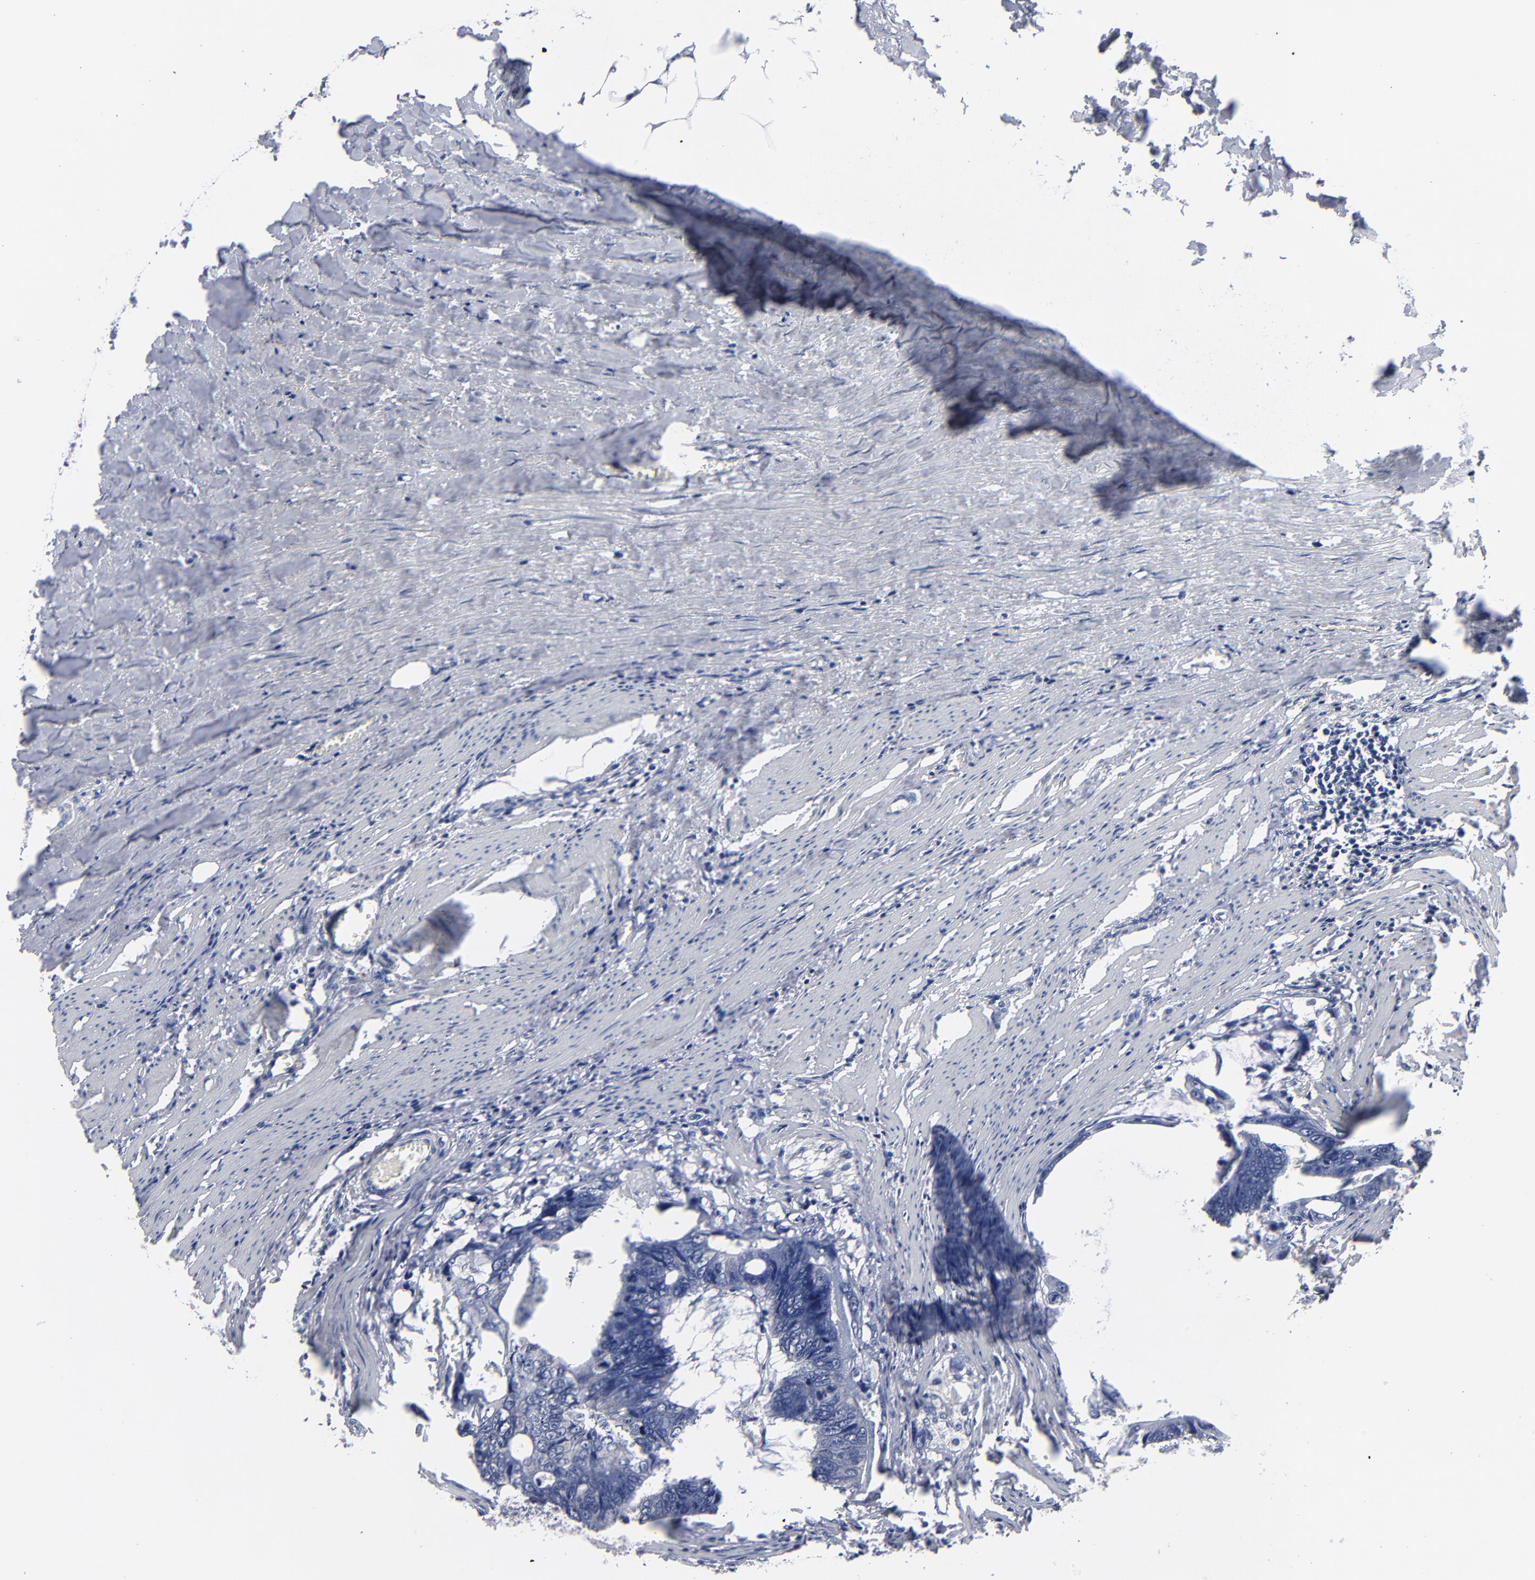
{"staining": {"intensity": "negative", "quantity": "none", "location": "none"}, "tissue": "colorectal cancer", "cell_type": "Tumor cells", "image_type": "cancer", "snomed": [{"axis": "morphology", "description": "Adenocarcinoma, NOS"}, {"axis": "topography", "description": "Colon"}], "caption": "There is no significant positivity in tumor cells of colorectal cancer (adenocarcinoma).", "gene": "RPH3A", "patient": {"sex": "female", "age": 55}}